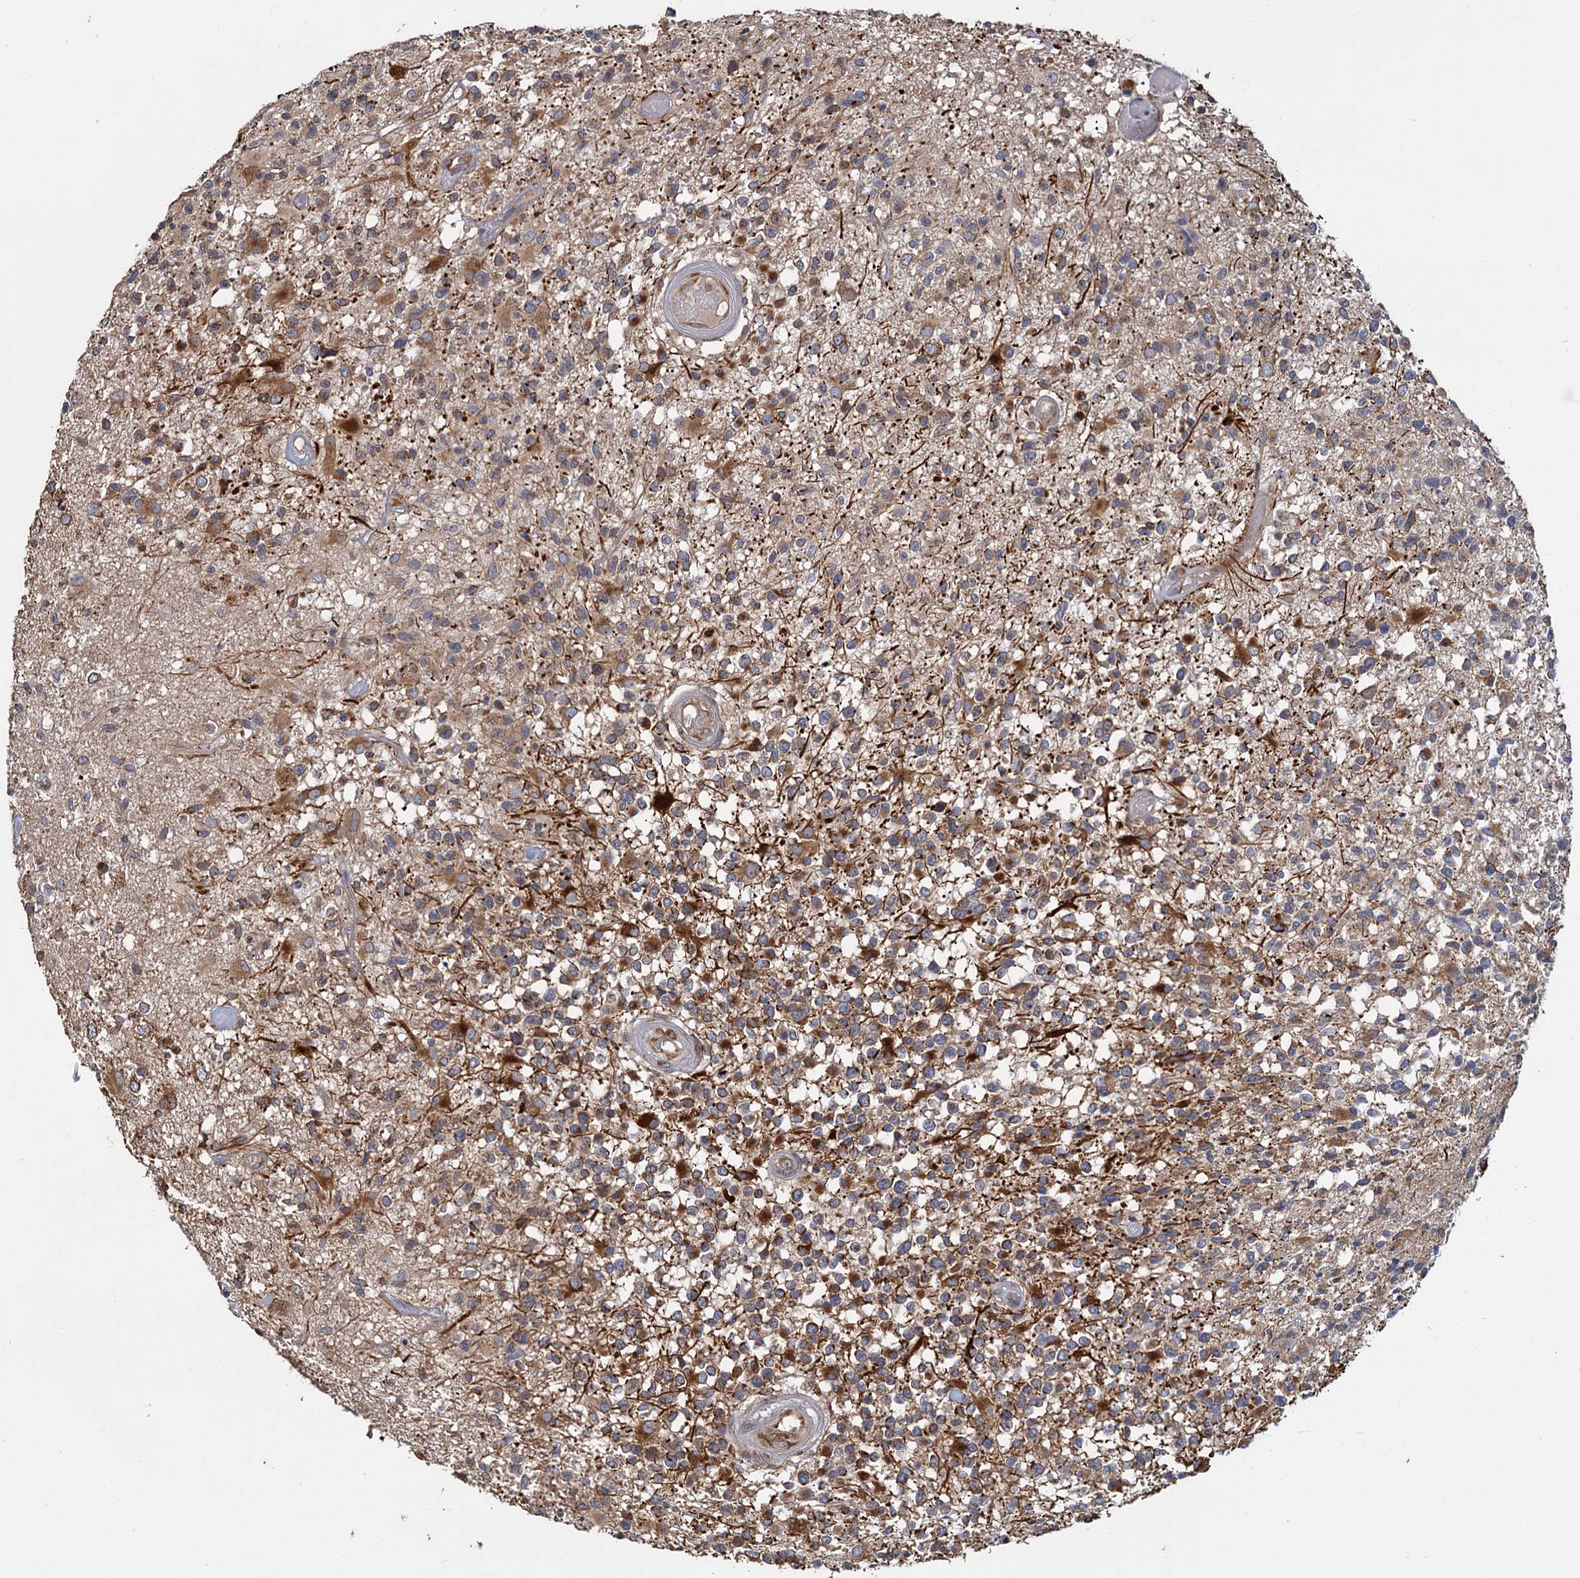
{"staining": {"intensity": "moderate", "quantity": "<25%", "location": "cytoplasmic/membranous"}, "tissue": "glioma", "cell_type": "Tumor cells", "image_type": "cancer", "snomed": [{"axis": "morphology", "description": "Glioma, malignant, High grade"}, {"axis": "morphology", "description": "Glioblastoma, NOS"}, {"axis": "topography", "description": "Brain"}], "caption": "An IHC micrograph of tumor tissue is shown. Protein staining in brown labels moderate cytoplasmic/membranous positivity in glioma within tumor cells.", "gene": "LRRC51", "patient": {"sex": "male", "age": 60}}